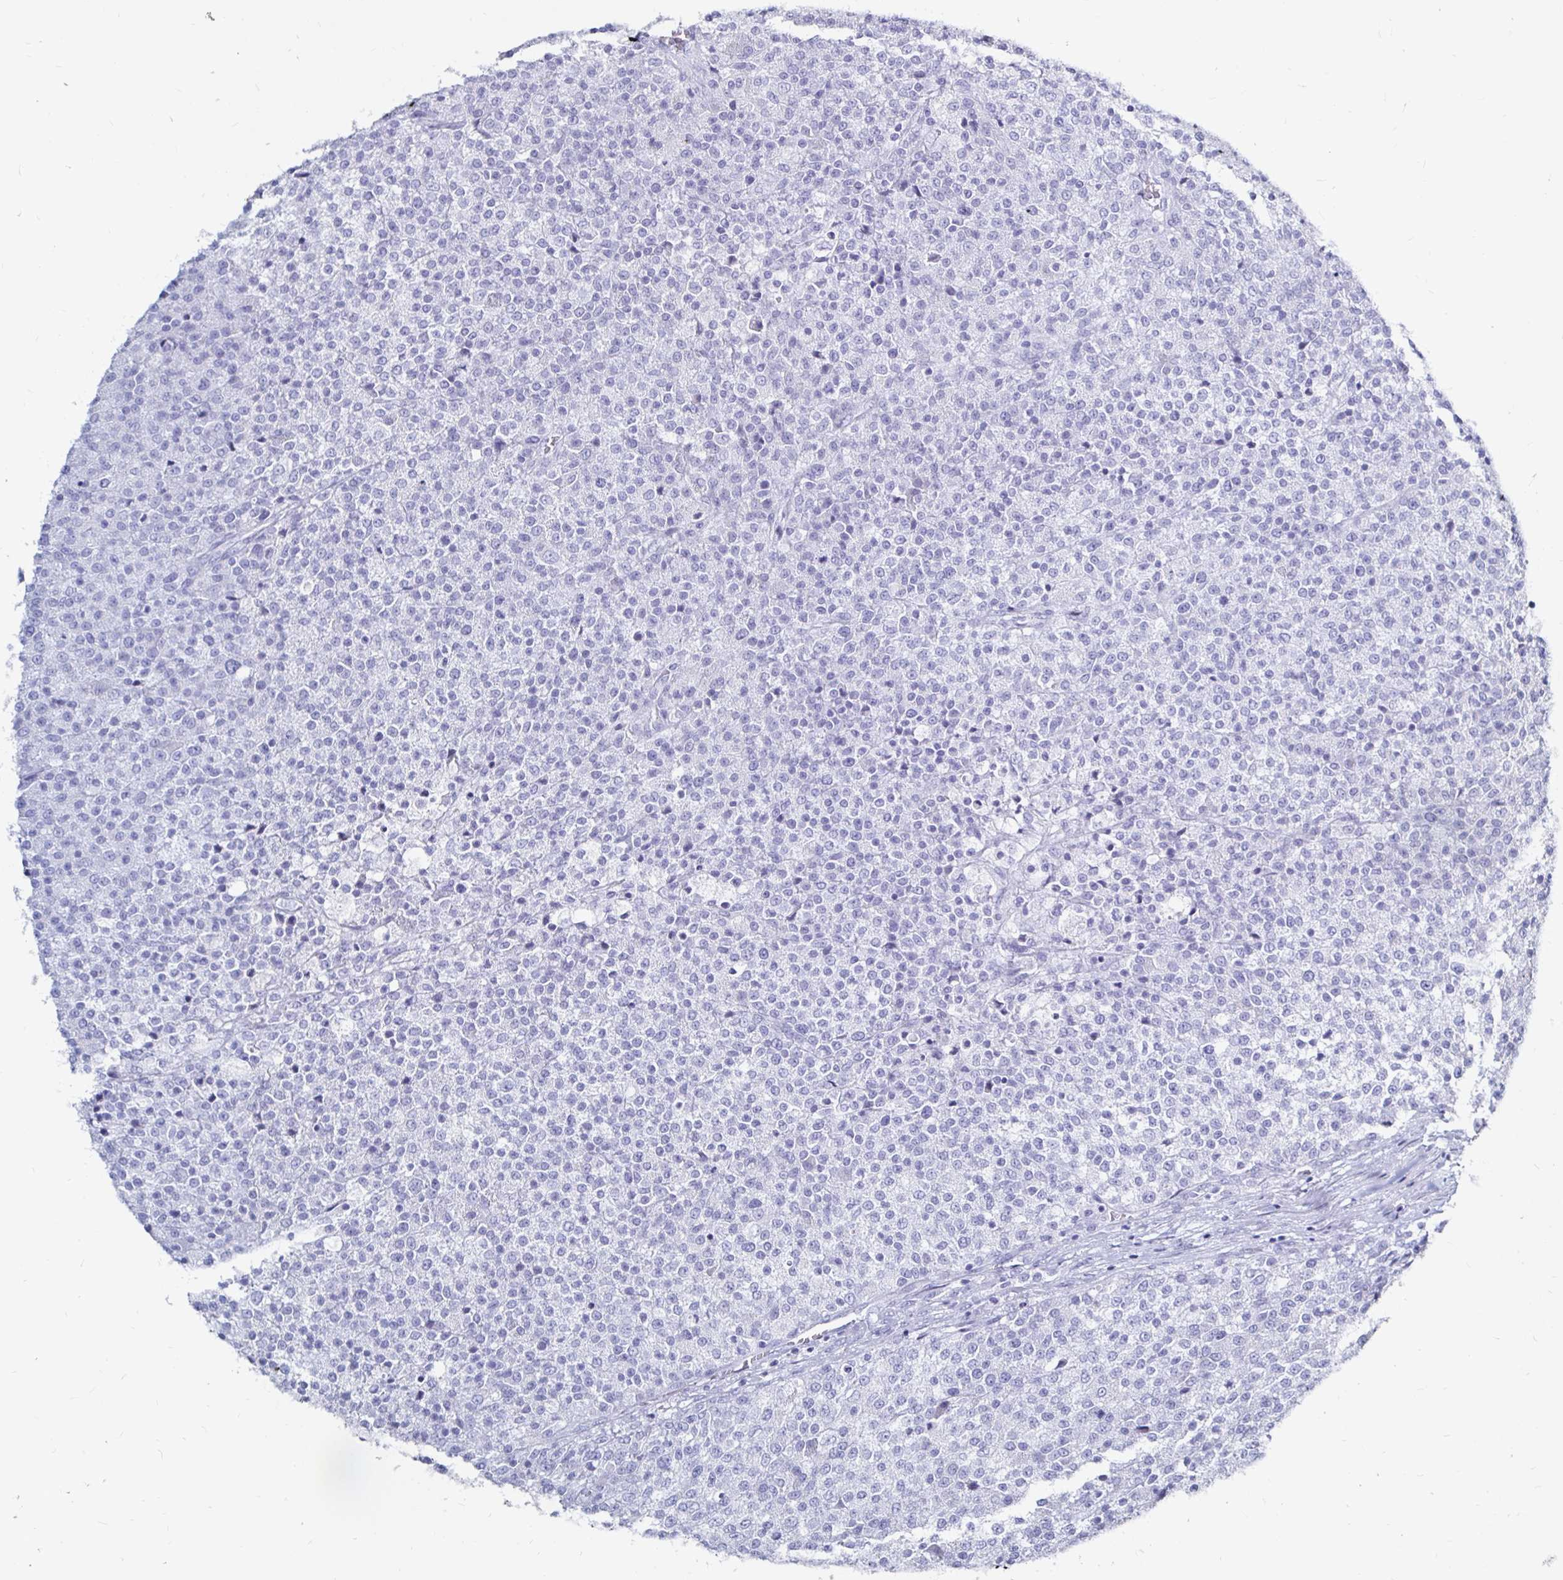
{"staining": {"intensity": "negative", "quantity": "none", "location": "none"}, "tissue": "testis cancer", "cell_type": "Tumor cells", "image_type": "cancer", "snomed": [{"axis": "morphology", "description": "Seminoma, NOS"}, {"axis": "topography", "description": "Testis"}], "caption": "Immunohistochemical staining of testis seminoma displays no significant expression in tumor cells. (DAB (3,3'-diaminobenzidine) IHC with hematoxylin counter stain).", "gene": "LUZP4", "patient": {"sex": "male", "age": 59}}